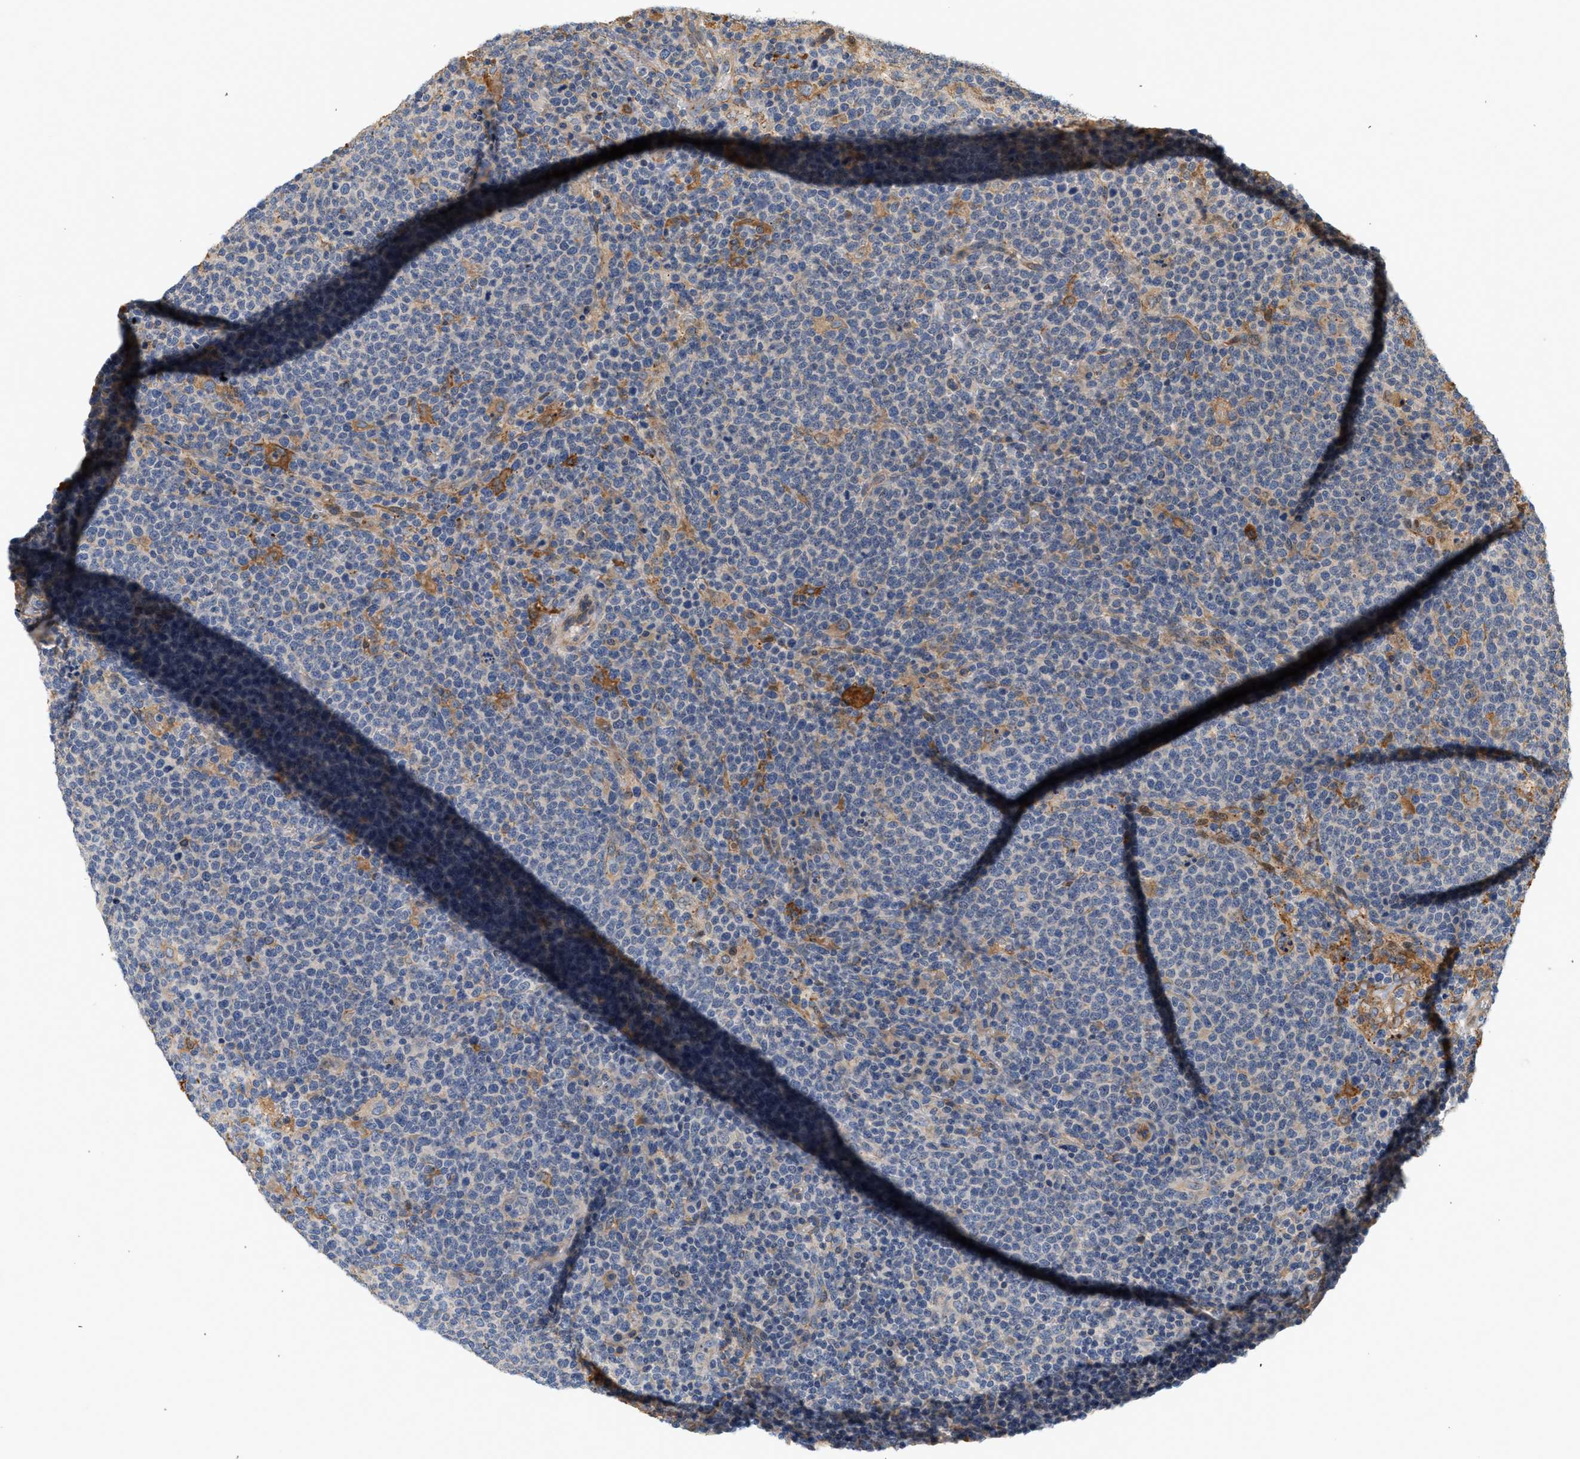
{"staining": {"intensity": "moderate", "quantity": "<25%", "location": "cytoplasmic/membranous"}, "tissue": "lymphoma", "cell_type": "Tumor cells", "image_type": "cancer", "snomed": [{"axis": "morphology", "description": "Malignant lymphoma, non-Hodgkin's type, High grade"}, {"axis": "topography", "description": "Lymph node"}], "caption": "This is an image of IHC staining of lymphoma, which shows moderate expression in the cytoplasmic/membranous of tumor cells.", "gene": "CTXN1", "patient": {"sex": "male", "age": 61}}